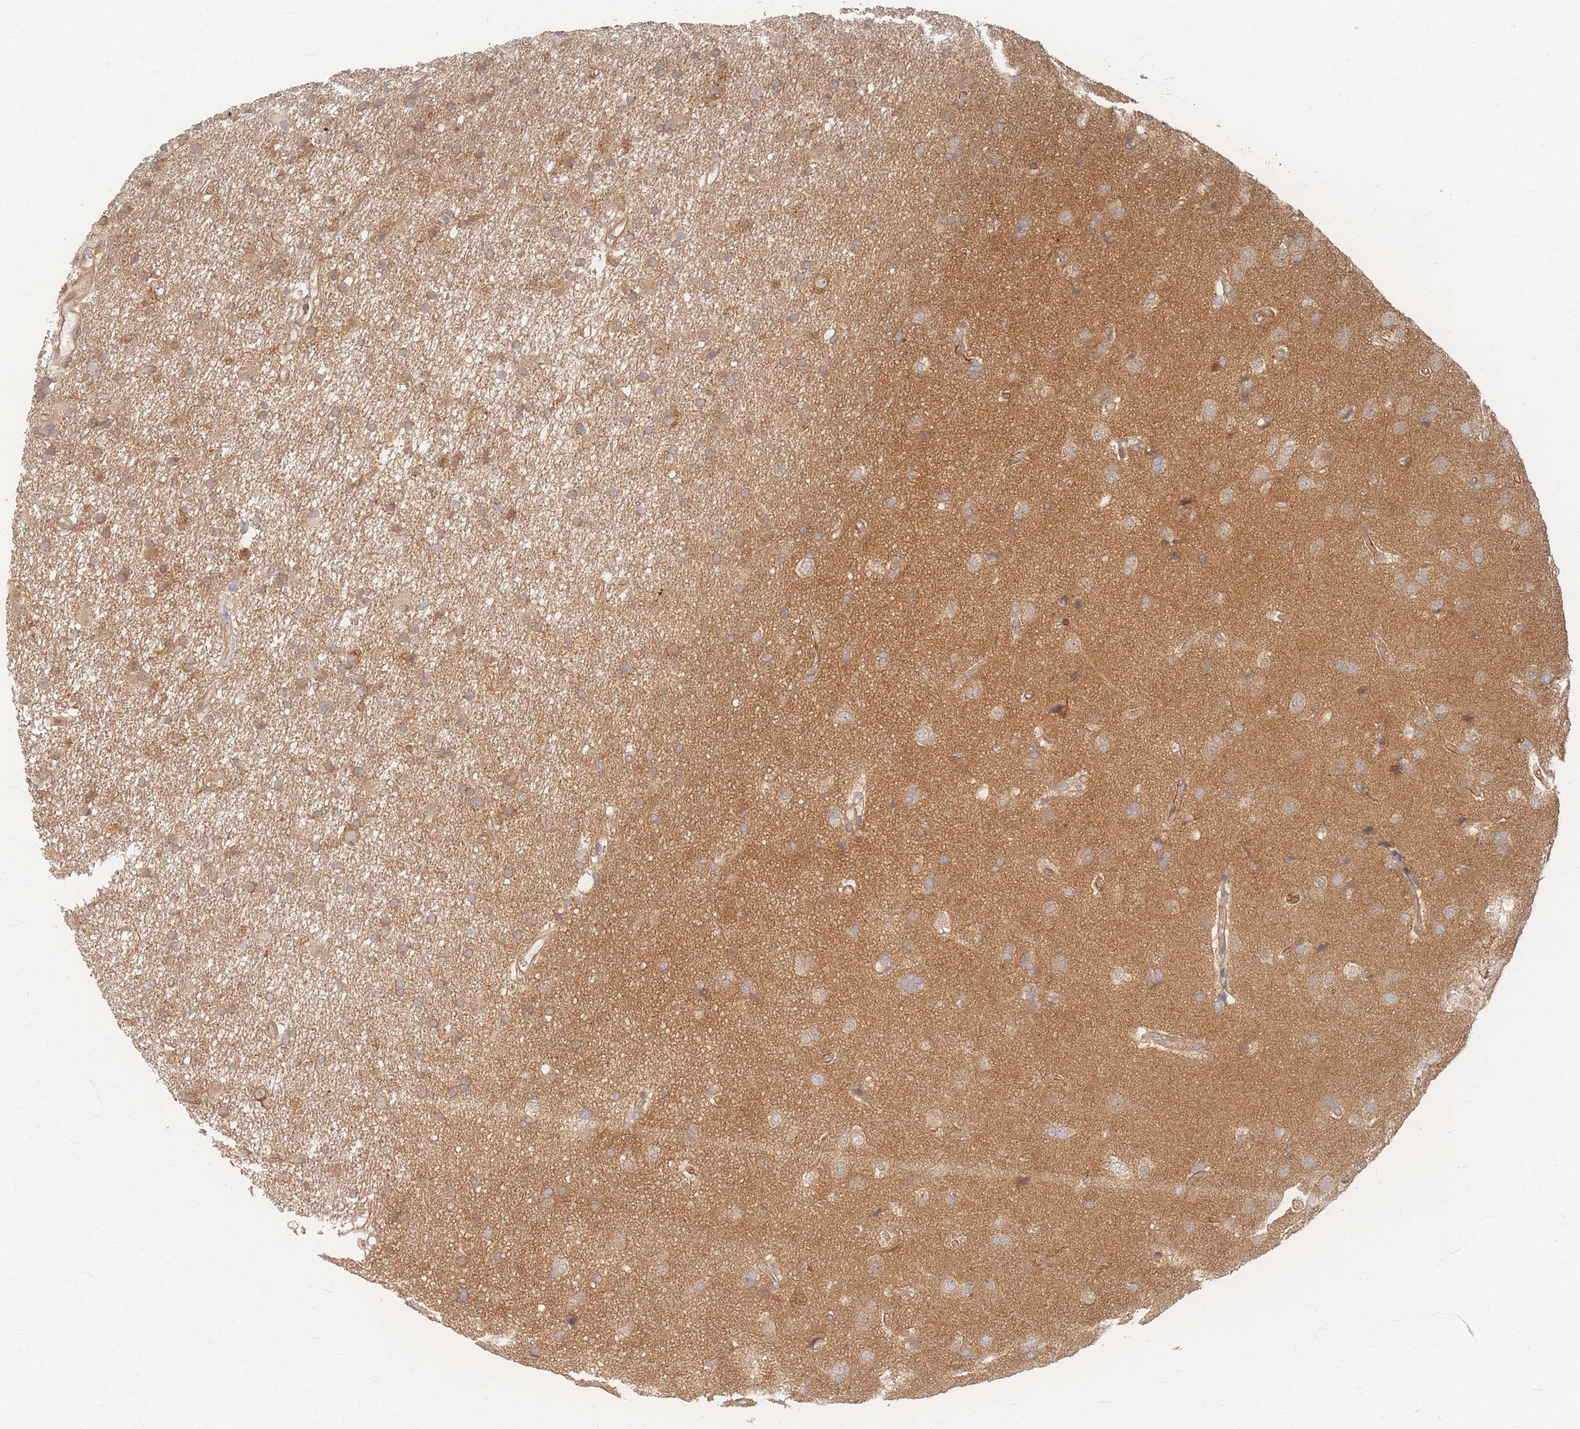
{"staining": {"intensity": "weak", "quantity": ">75%", "location": "cytoplasmic/membranous"}, "tissue": "glioma", "cell_type": "Tumor cells", "image_type": "cancer", "snomed": [{"axis": "morphology", "description": "Glioma, malignant, High grade"}, {"axis": "topography", "description": "Brain"}], "caption": "Human malignant high-grade glioma stained for a protein (brown) reveals weak cytoplasmic/membranous positive expression in about >75% of tumor cells.", "gene": "PSMD9", "patient": {"sex": "male", "age": 77}}